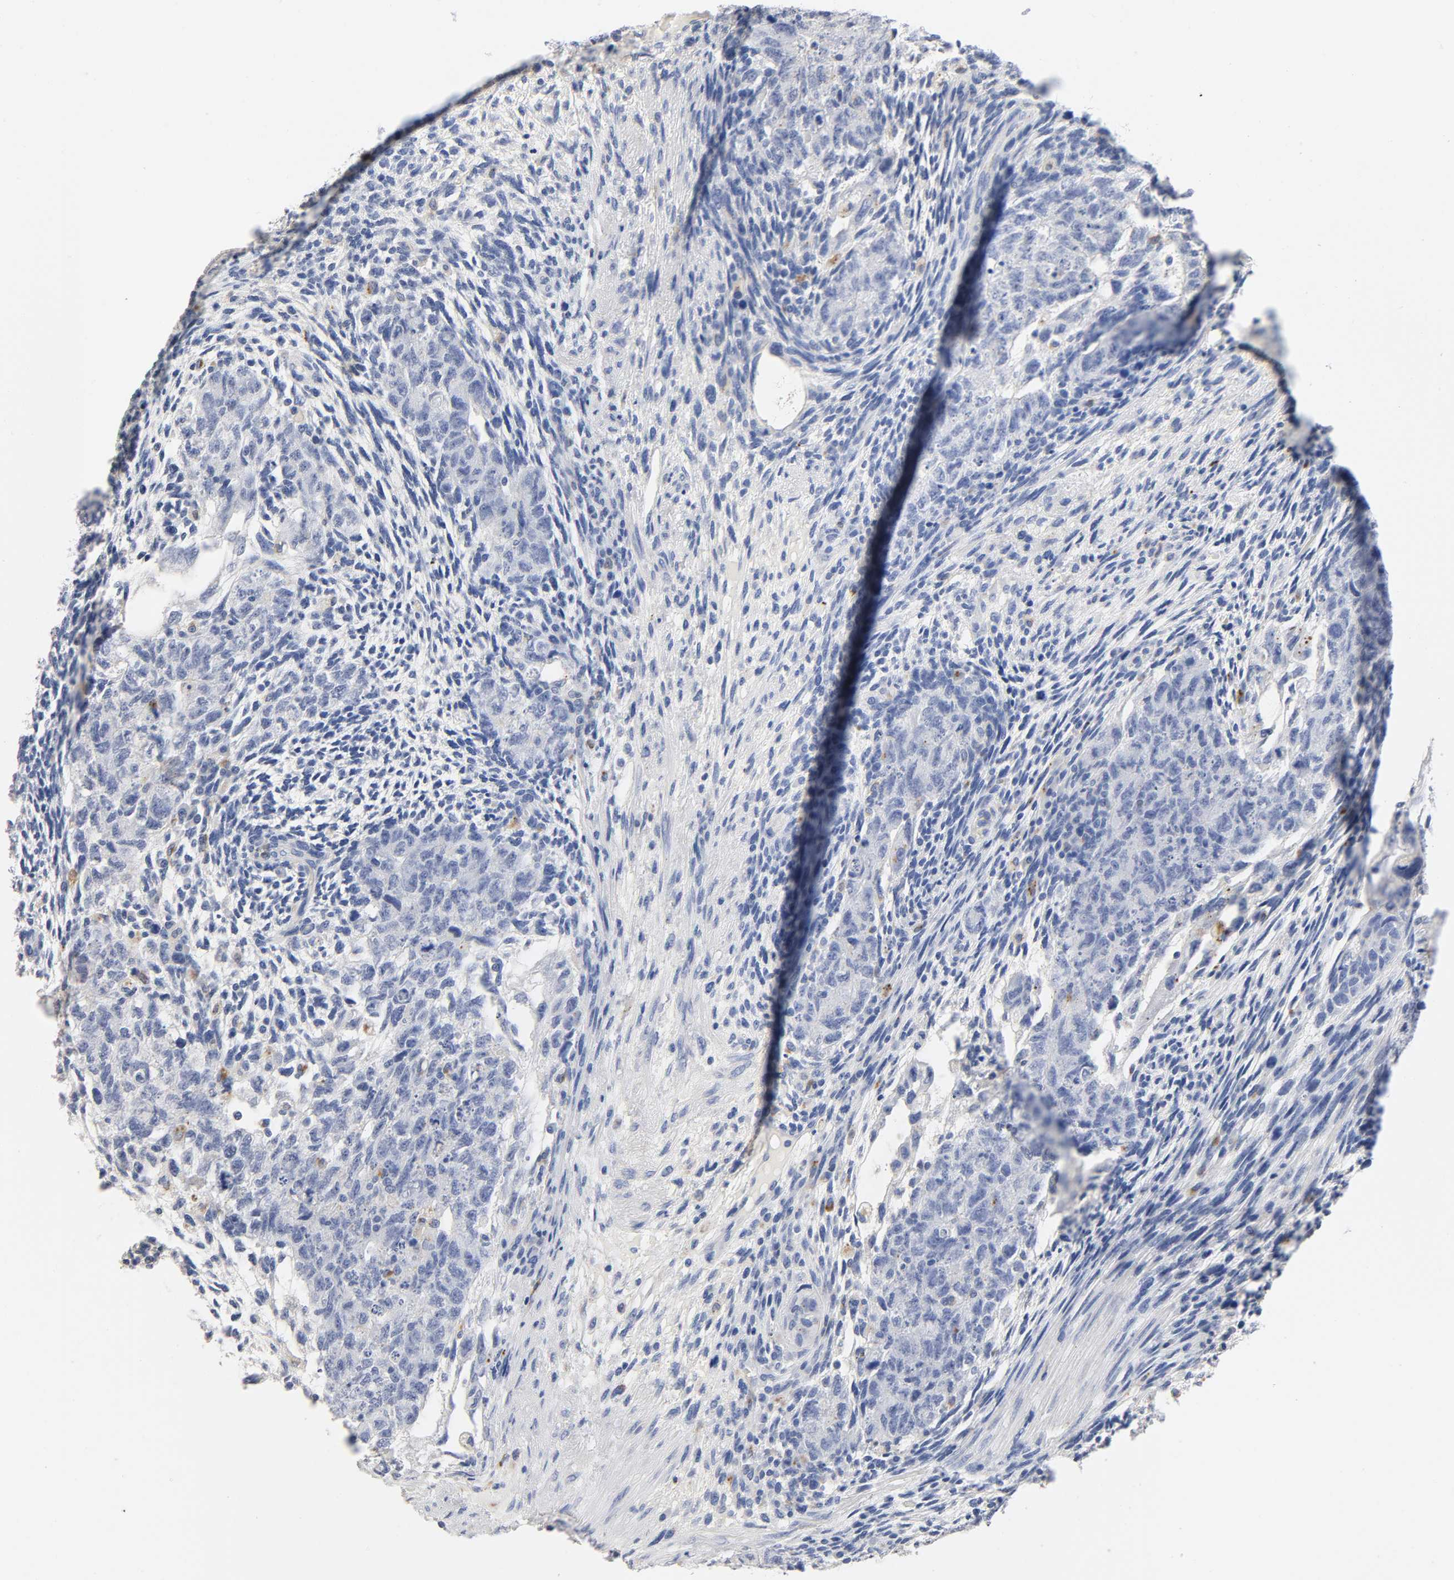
{"staining": {"intensity": "negative", "quantity": "none", "location": "none"}, "tissue": "testis cancer", "cell_type": "Tumor cells", "image_type": "cancer", "snomed": [{"axis": "morphology", "description": "Normal tissue, NOS"}, {"axis": "morphology", "description": "Carcinoma, Embryonal, NOS"}, {"axis": "topography", "description": "Testis"}], "caption": "This is a histopathology image of IHC staining of embryonal carcinoma (testis), which shows no positivity in tumor cells.", "gene": "PLP1", "patient": {"sex": "male", "age": 36}}